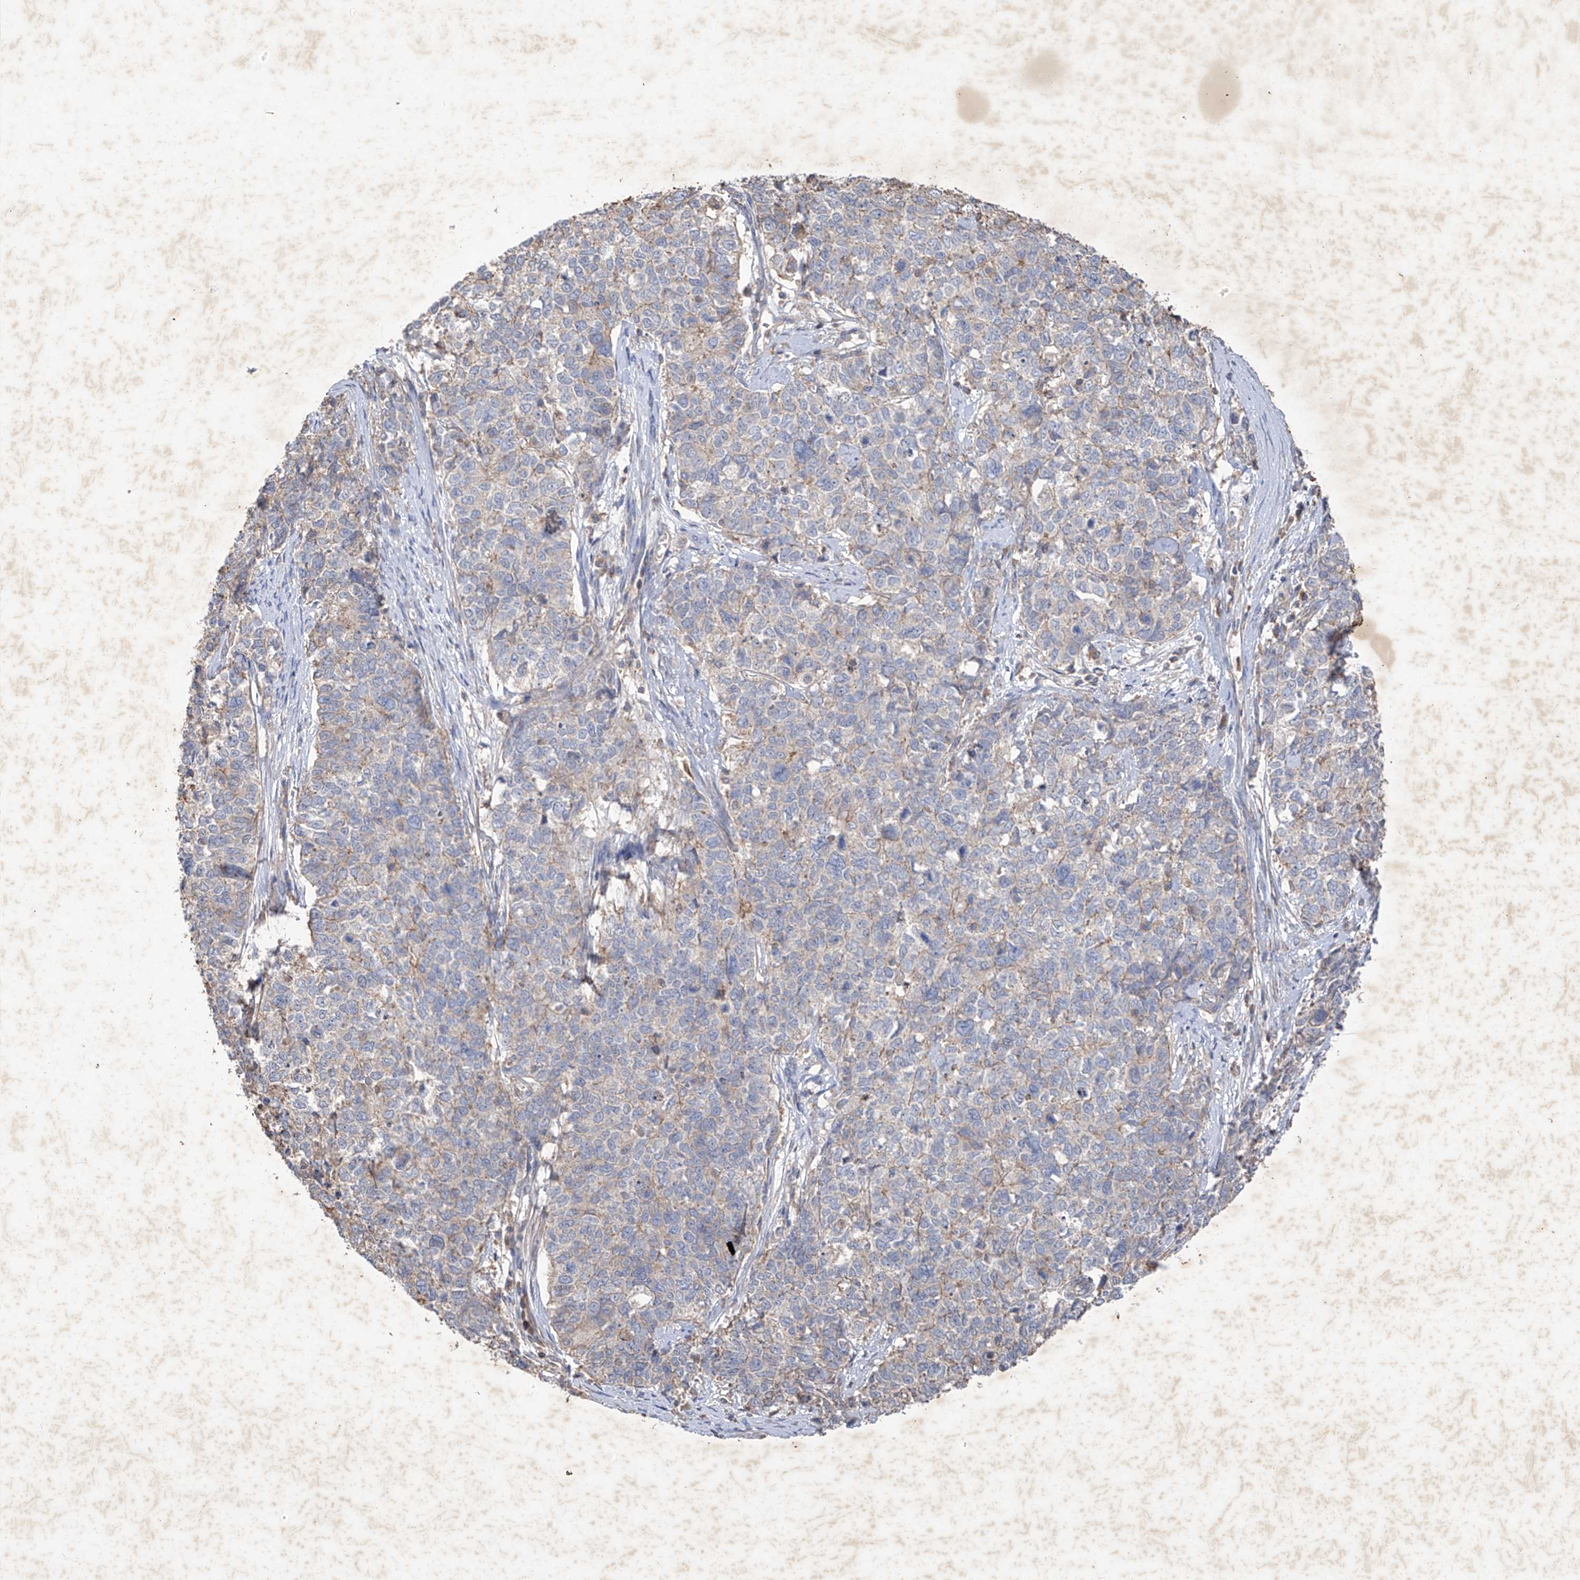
{"staining": {"intensity": "negative", "quantity": "none", "location": "none"}, "tissue": "cervical cancer", "cell_type": "Tumor cells", "image_type": "cancer", "snomed": [{"axis": "morphology", "description": "Squamous cell carcinoma, NOS"}, {"axis": "topography", "description": "Cervix"}], "caption": "DAB immunohistochemical staining of human cervical cancer (squamous cell carcinoma) exhibits no significant positivity in tumor cells.", "gene": "EDN1", "patient": {"sex": "female", "age": 63}}